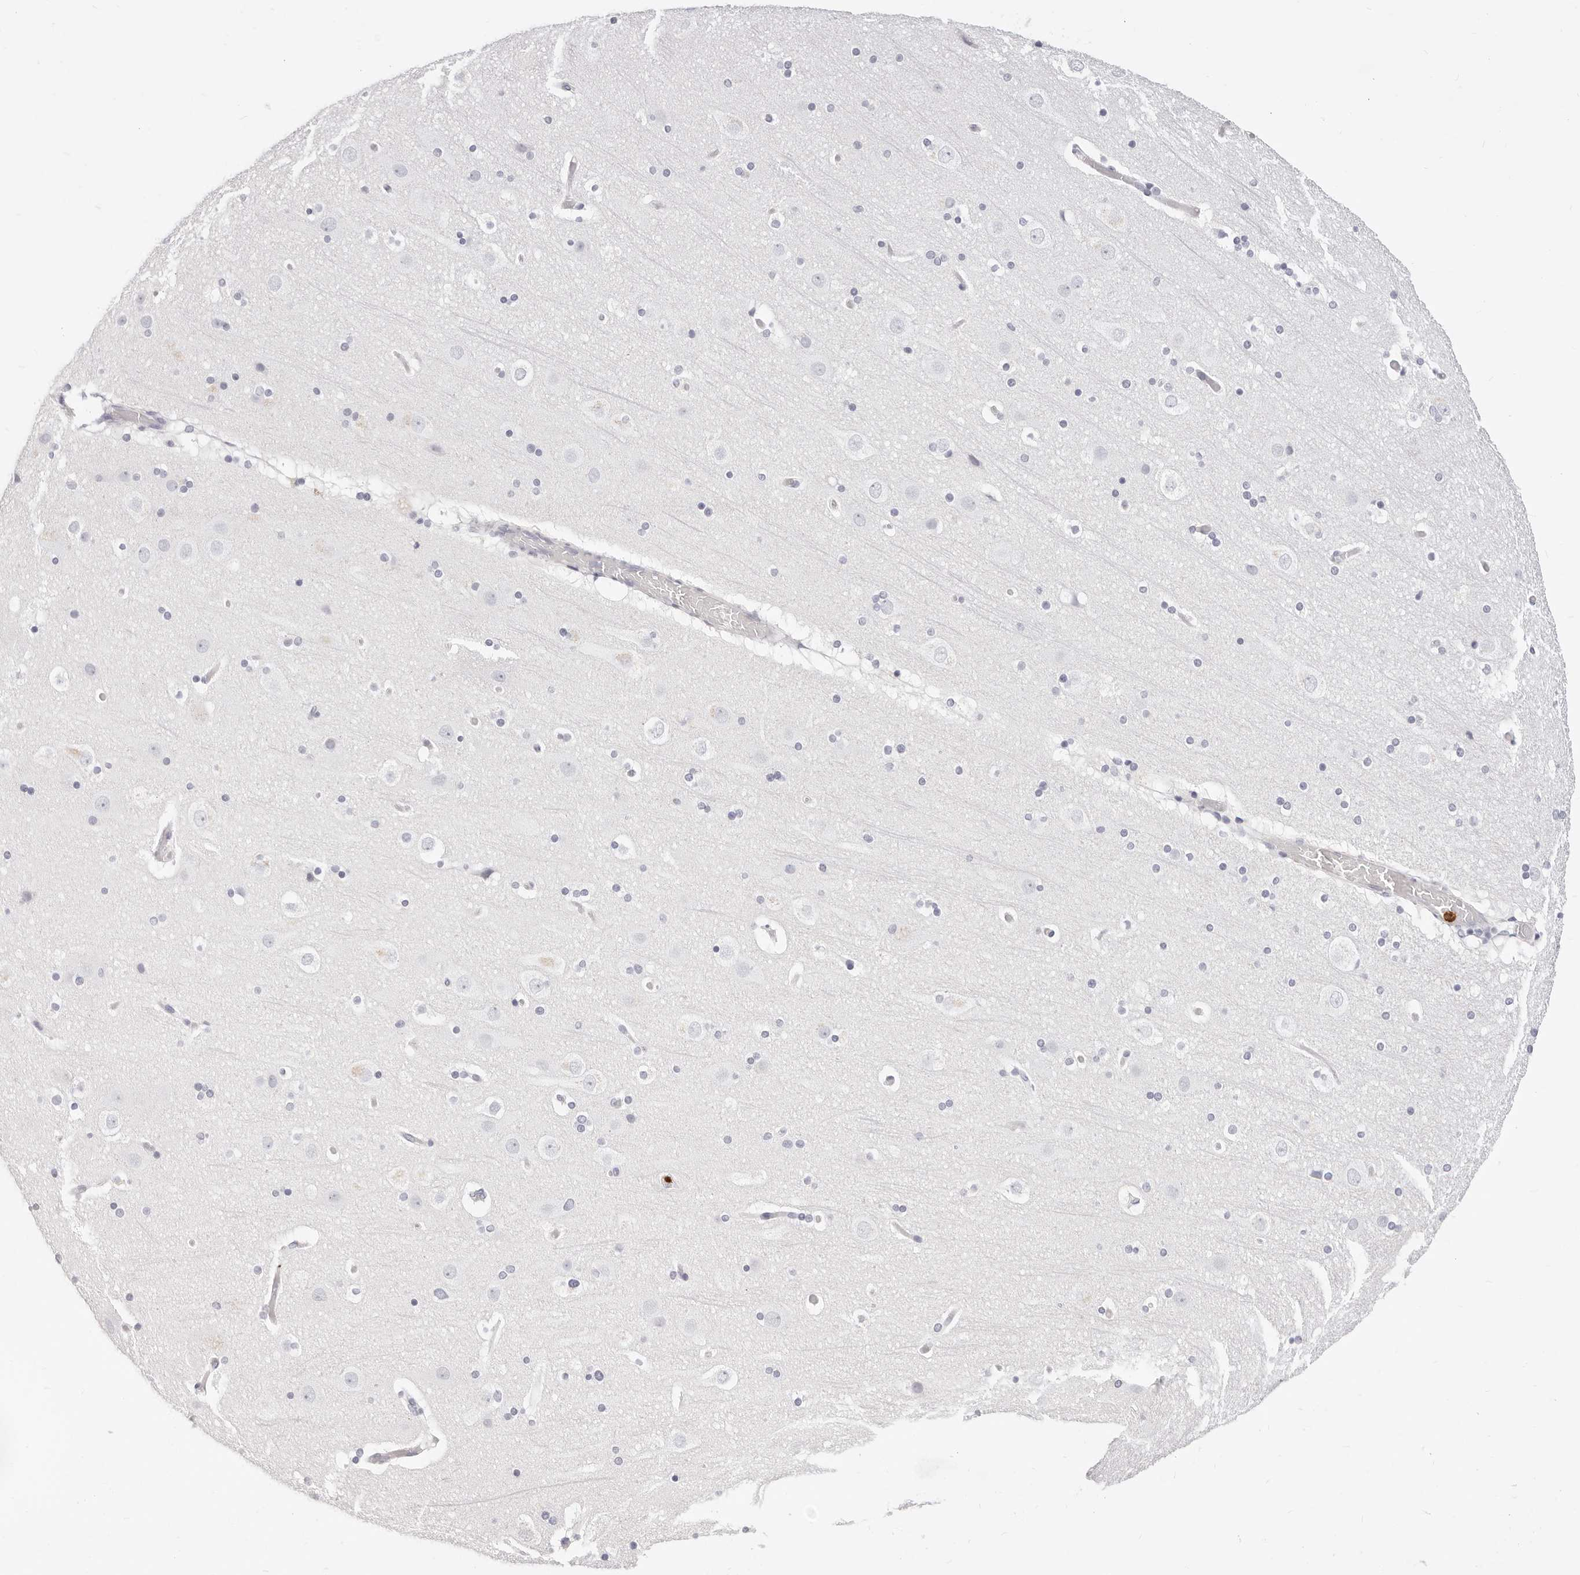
{"staining": {"intensity": "negative", "quantity": "none", "location": "none"}, "tissue": "cerebral cortex", "cell_type": "Endothelial cells", "image_type": "normal", "snomed": [{"axis": "morphology", "description": "Normal tissue, NOS"}, {"axis": "topography", "description": "Cerebral cortex"}], "caption": "High magnification brightfield microscopy of unremarkable cerebral cortex stained with DAB (3,3'-diaminobenzidine) (brown) and counterstained with hematoxylin (blue): endothelial cells show no significant positivity. Nuclei are stained in blue.", "gene": "CAMP", "patient": {"sex": "male", "age": 57}}